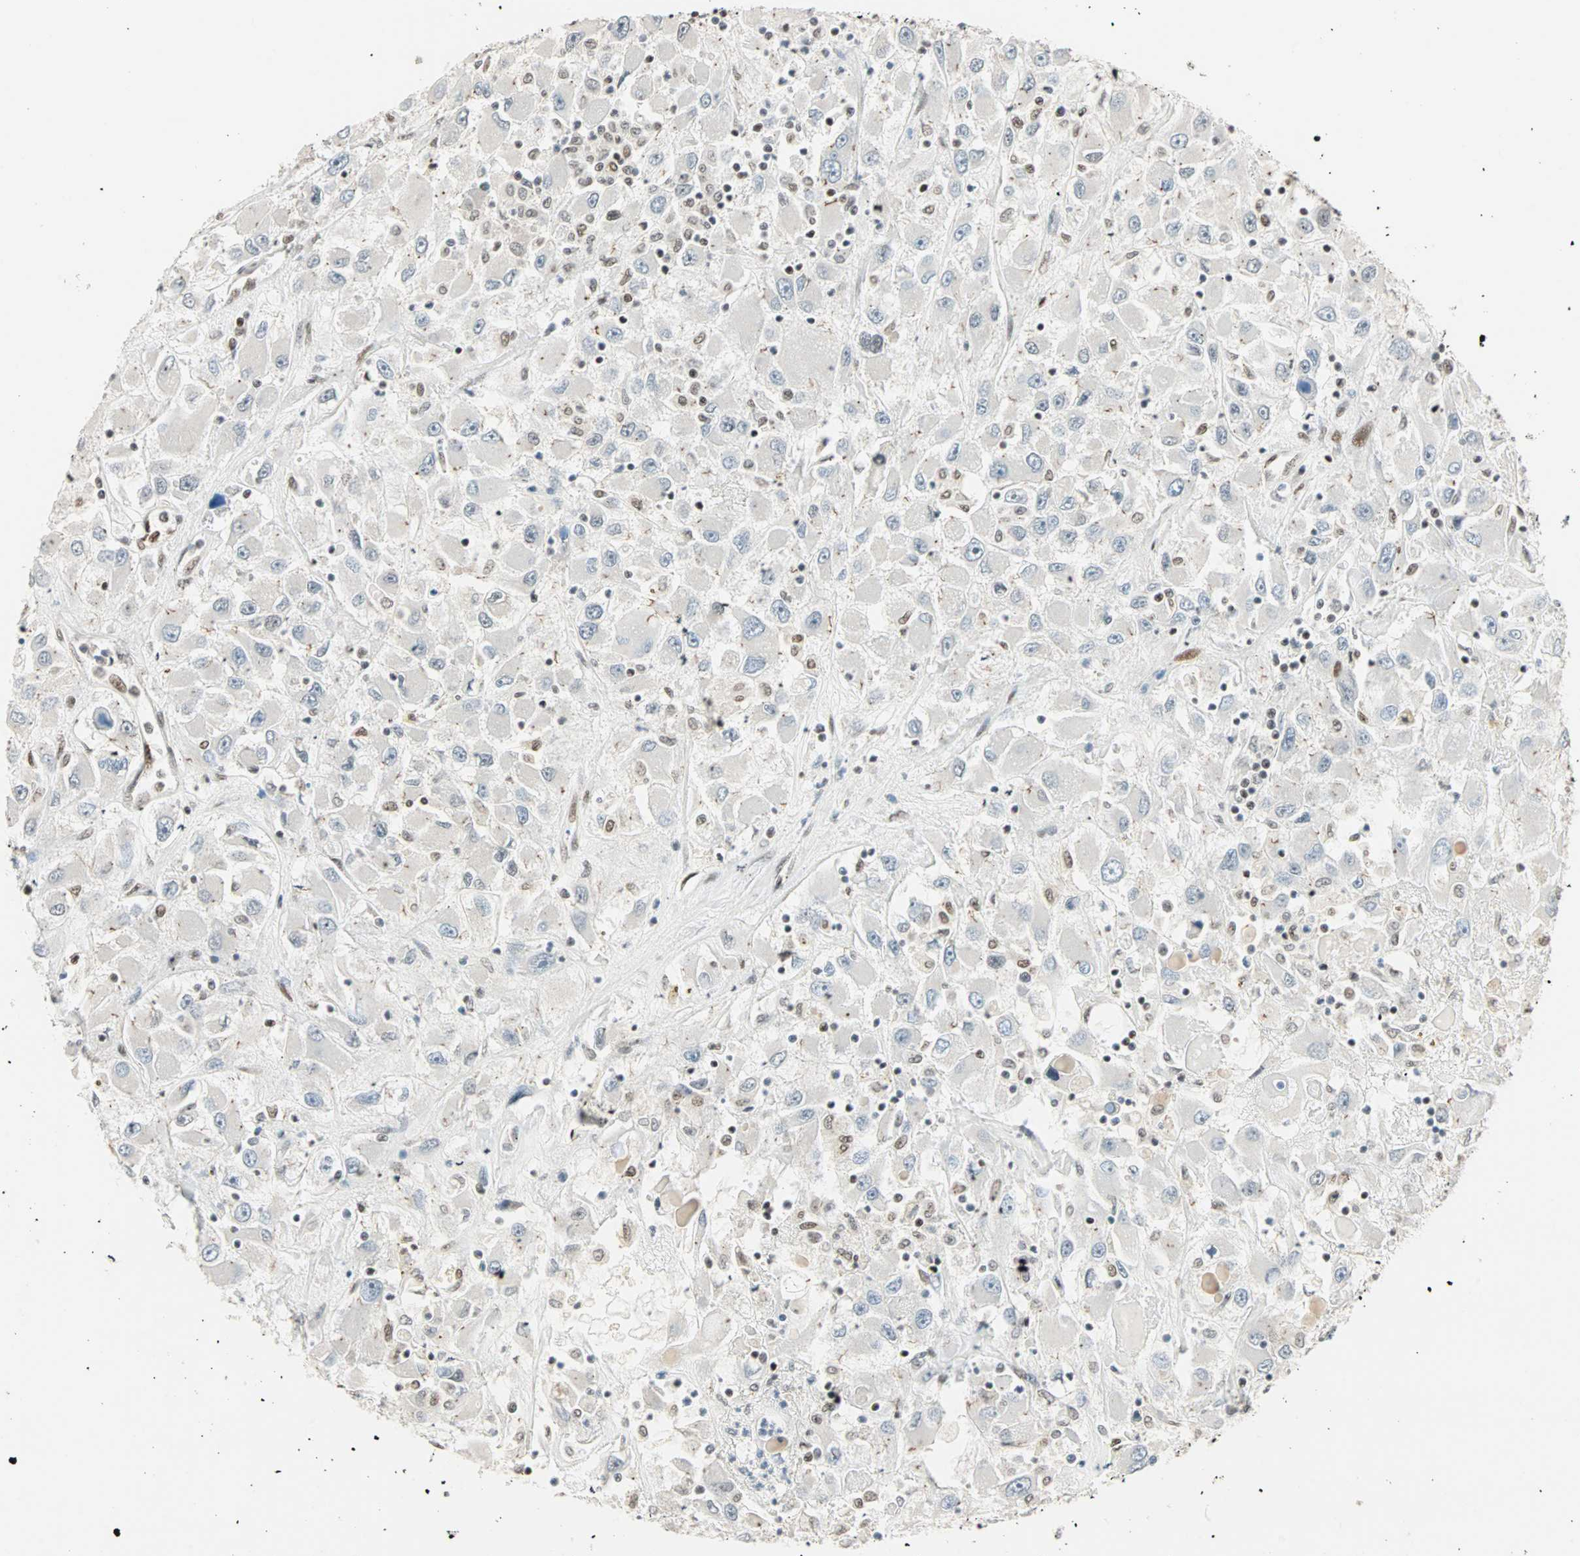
{"staining": {"intensity": "moderate", "quantity": "<25%", "location": "nuclear"}, "tissue": "renal cancer", "cell_type": "Tumor cells", "image_type": "cancer", "snomed": [{"axis": "morphology", "description": "Adenocarcinoma, NOS"}, {"axis": "topography", "description": "Kidney"}], "caption": "Adenocarcinoma (renal) tissue reveals moderate nuclear staining in about <25% of tumor cells, visualized by immunohistochemistry. (Brightfield microscopy of DAB IHC at high magnification).", "gene": "BLM", "patient": {"sex": "female", "age": 52}}